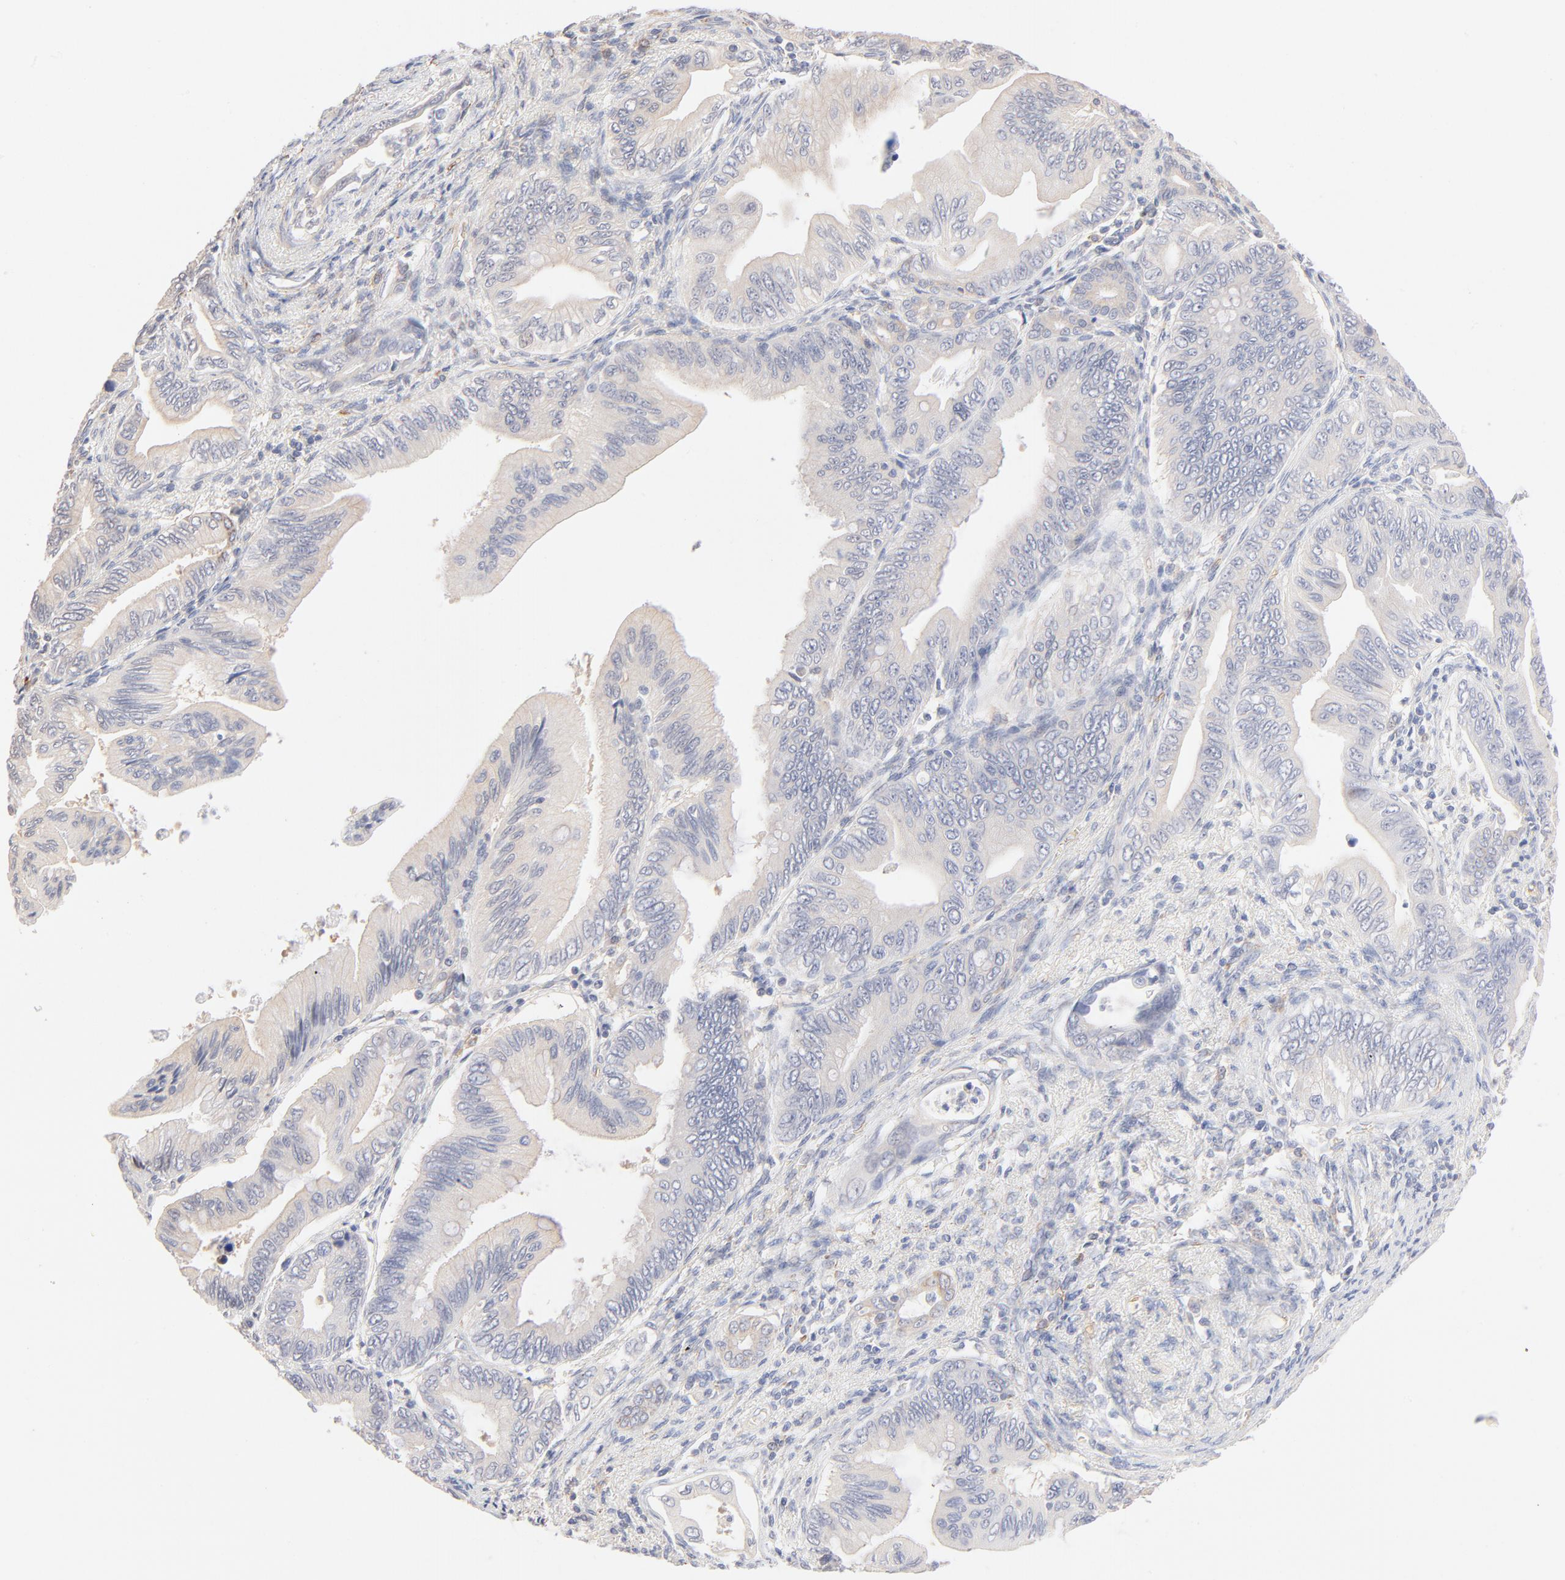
{"staining": {"intensity": "negative", "quantity": "none", "location": "none"}, "tissue": "pancreatic cancer", "cell_type": "Tumor cells", "image_type": "cancer", "snomed": [{"axis": "morphology", "description": "Adenocarcinoma, NOS"}, {"axis": "topography", "description": "Pancreas"}], "caption": "DAB (3,3'-diaminobenzidine) immunohistochemical staining of pancreatic cancer (adenocarcinoma) exhibits no significant staining in tumor cells. (Brightfield microscopy of DAB immunohistochemistry (IHC) at high magnification).", "gene": "SPTB", "patient": {"sex": "female", "age": 66}}